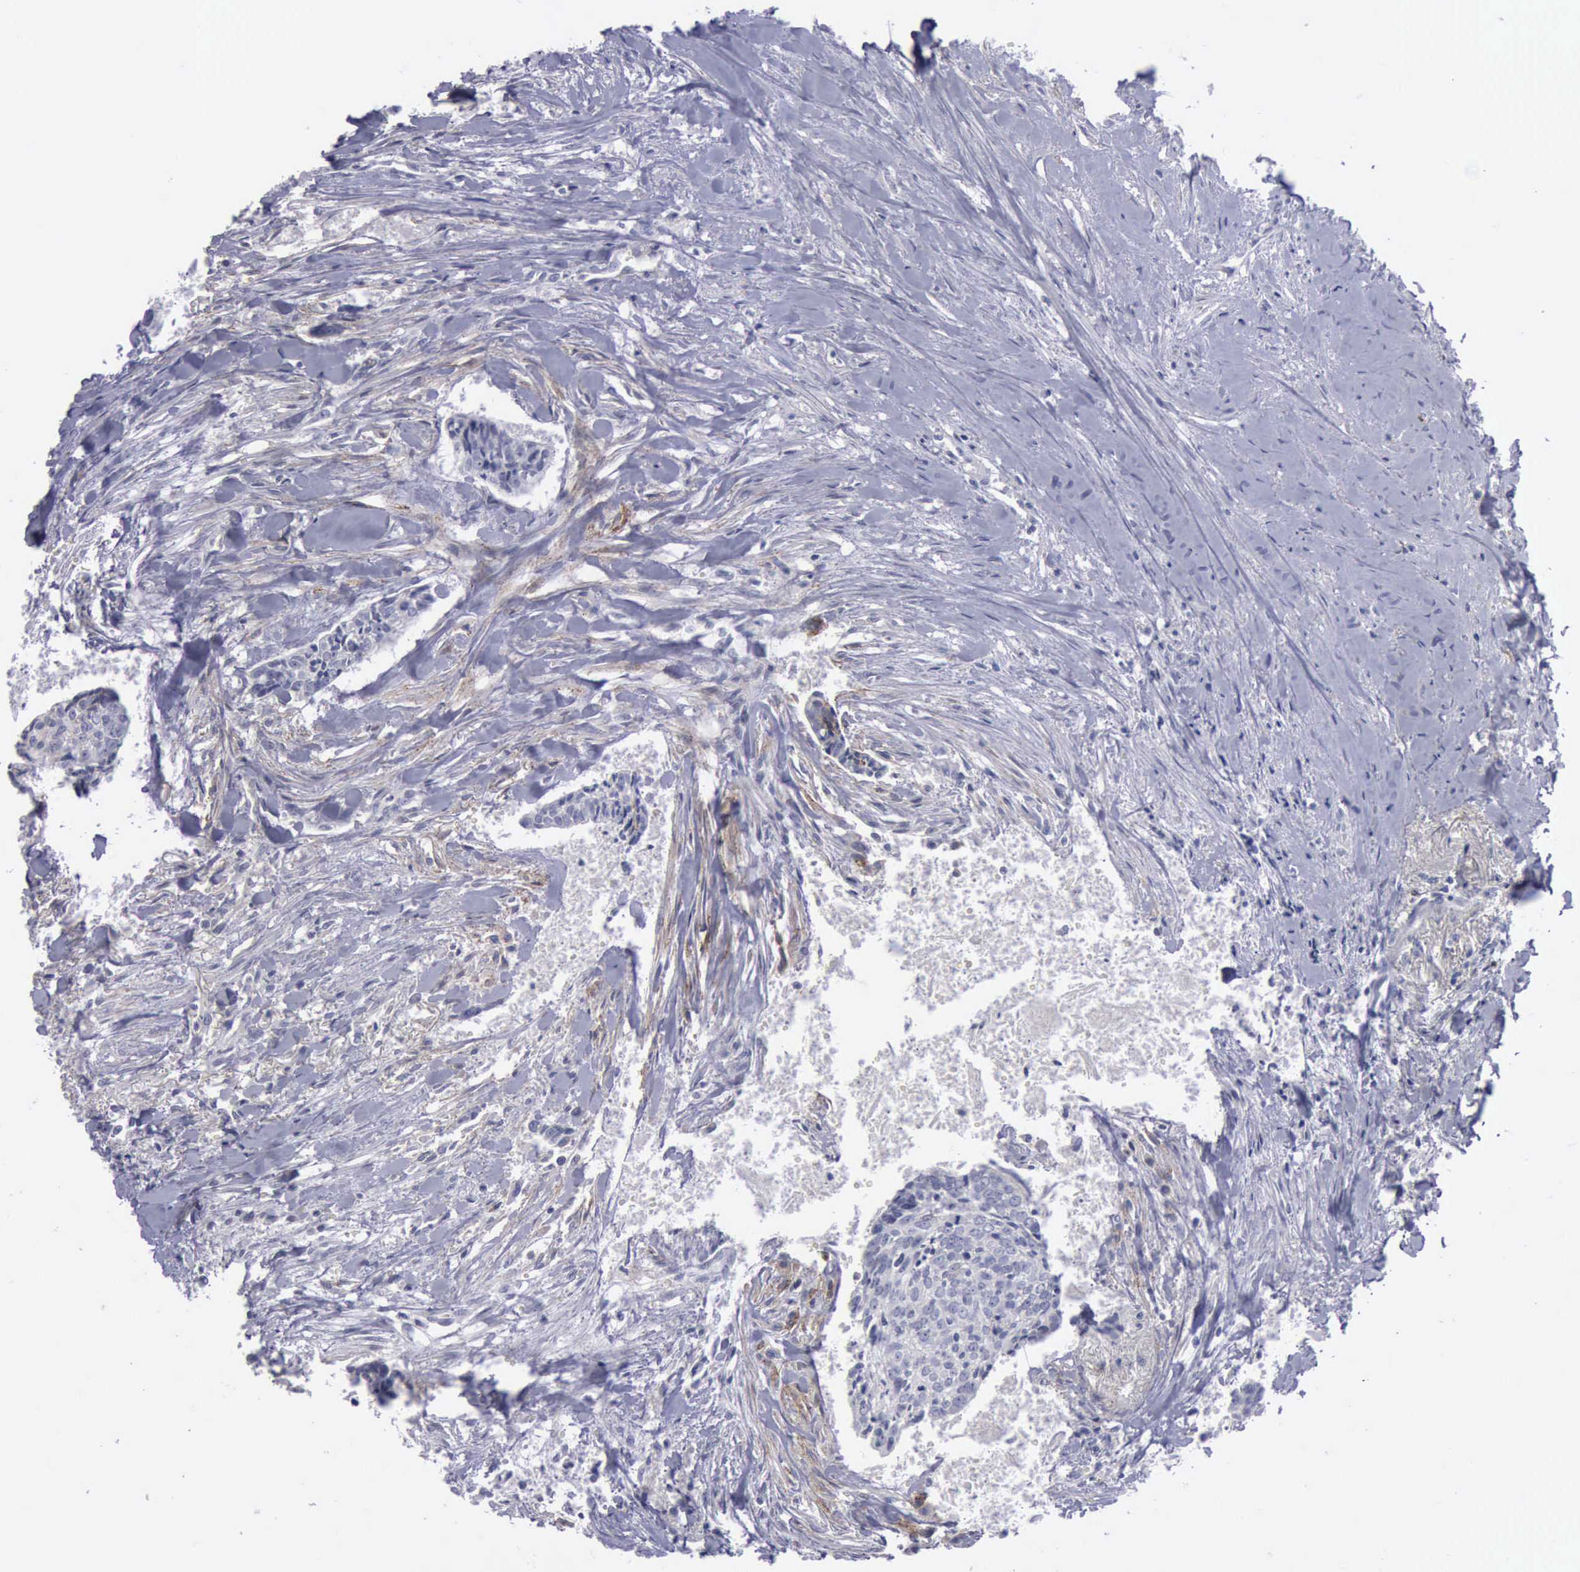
{"staining": {"intensity": "negative", "quantity": "none", "location": "none"}, "tissue": "head and neck cancer", "cell_type": "Tumor cells", "image_type": "cancer", "snomed": [{"axis": "morphology", "description": "Squamous cell carcinoma, NOS"}, {"axis": "topography", "description": "Salivary gland"}, {"axis": "topography", "description": "Head-Neck"}], "caption": "There is no significant staining in tumor cells of squamous cell carcinoma (head and neck). (DAB immunohistochemistry visualized using brightfield microscopy, high magnification).", "gene": "CDH2", "patient": {"sex": "male", "age": 70}}